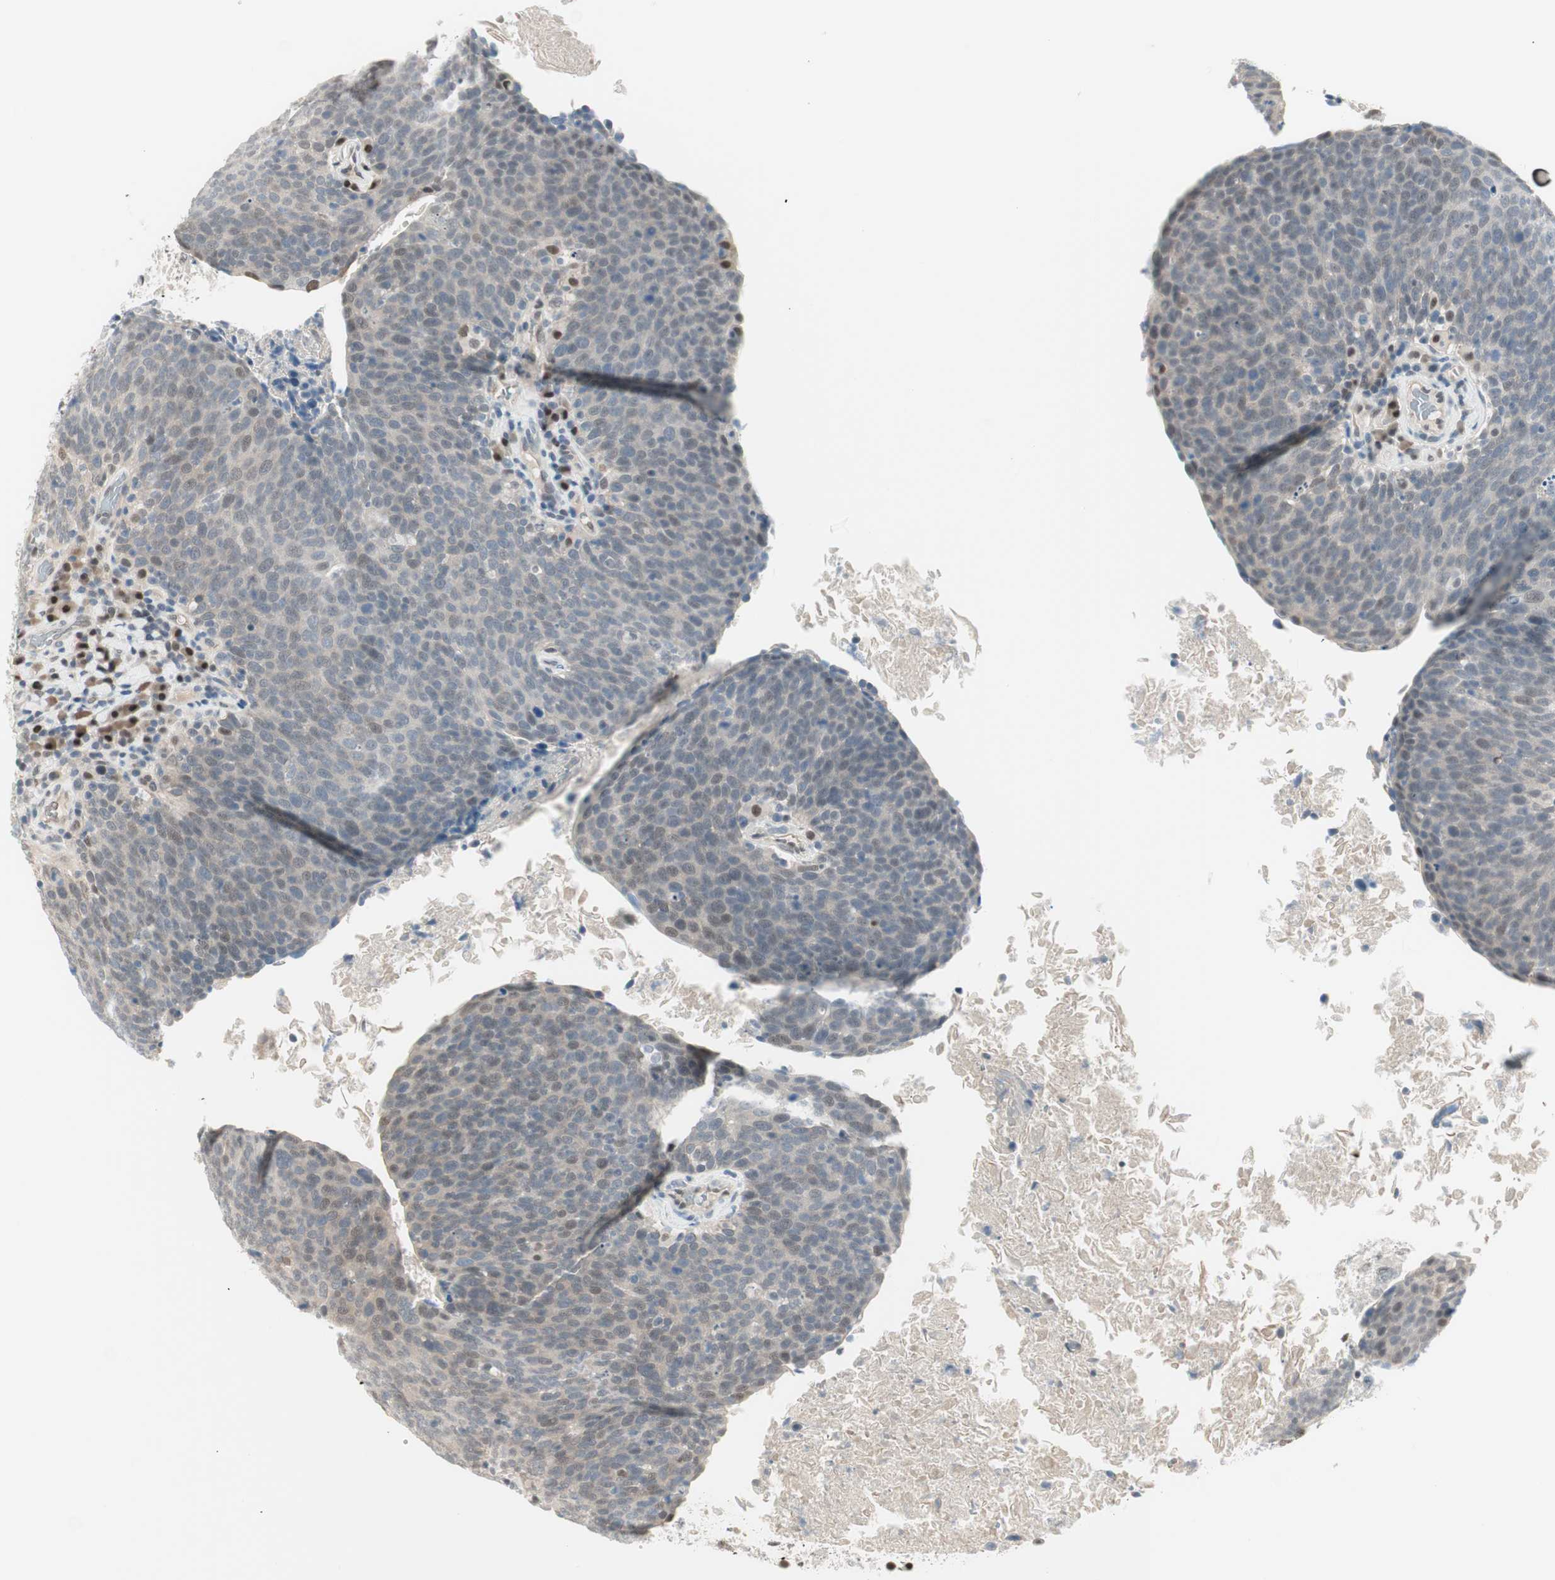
{"staining": {"intensity": "moderate", "quantity": "25%-75%", "location": "nuclear"}, "tissue": "head and neck cancer", "cell_type": "Tumor cells", "image_type": "cancer", "snomed": [{"axis": "morphology", "description": "Squamous cell carcinoma, NOS"}, {"axis": "morphology", "description": "Squamous cell carcinoma, metastatic, NOS"}, {"axis": "topography", "description": "Lymph node"}, {"axis": "topography", "description": "Head-Neck"}], "caption": "Immunohistochemistry photomicrograph of human head and neck cancer stained for a protein (brown), which demonstrates medium levels of moderate nuclear expression in about 25%-75% of tumor cells.", "gene": "LONP2", "patient": {"sex": "male", "age": 62}}